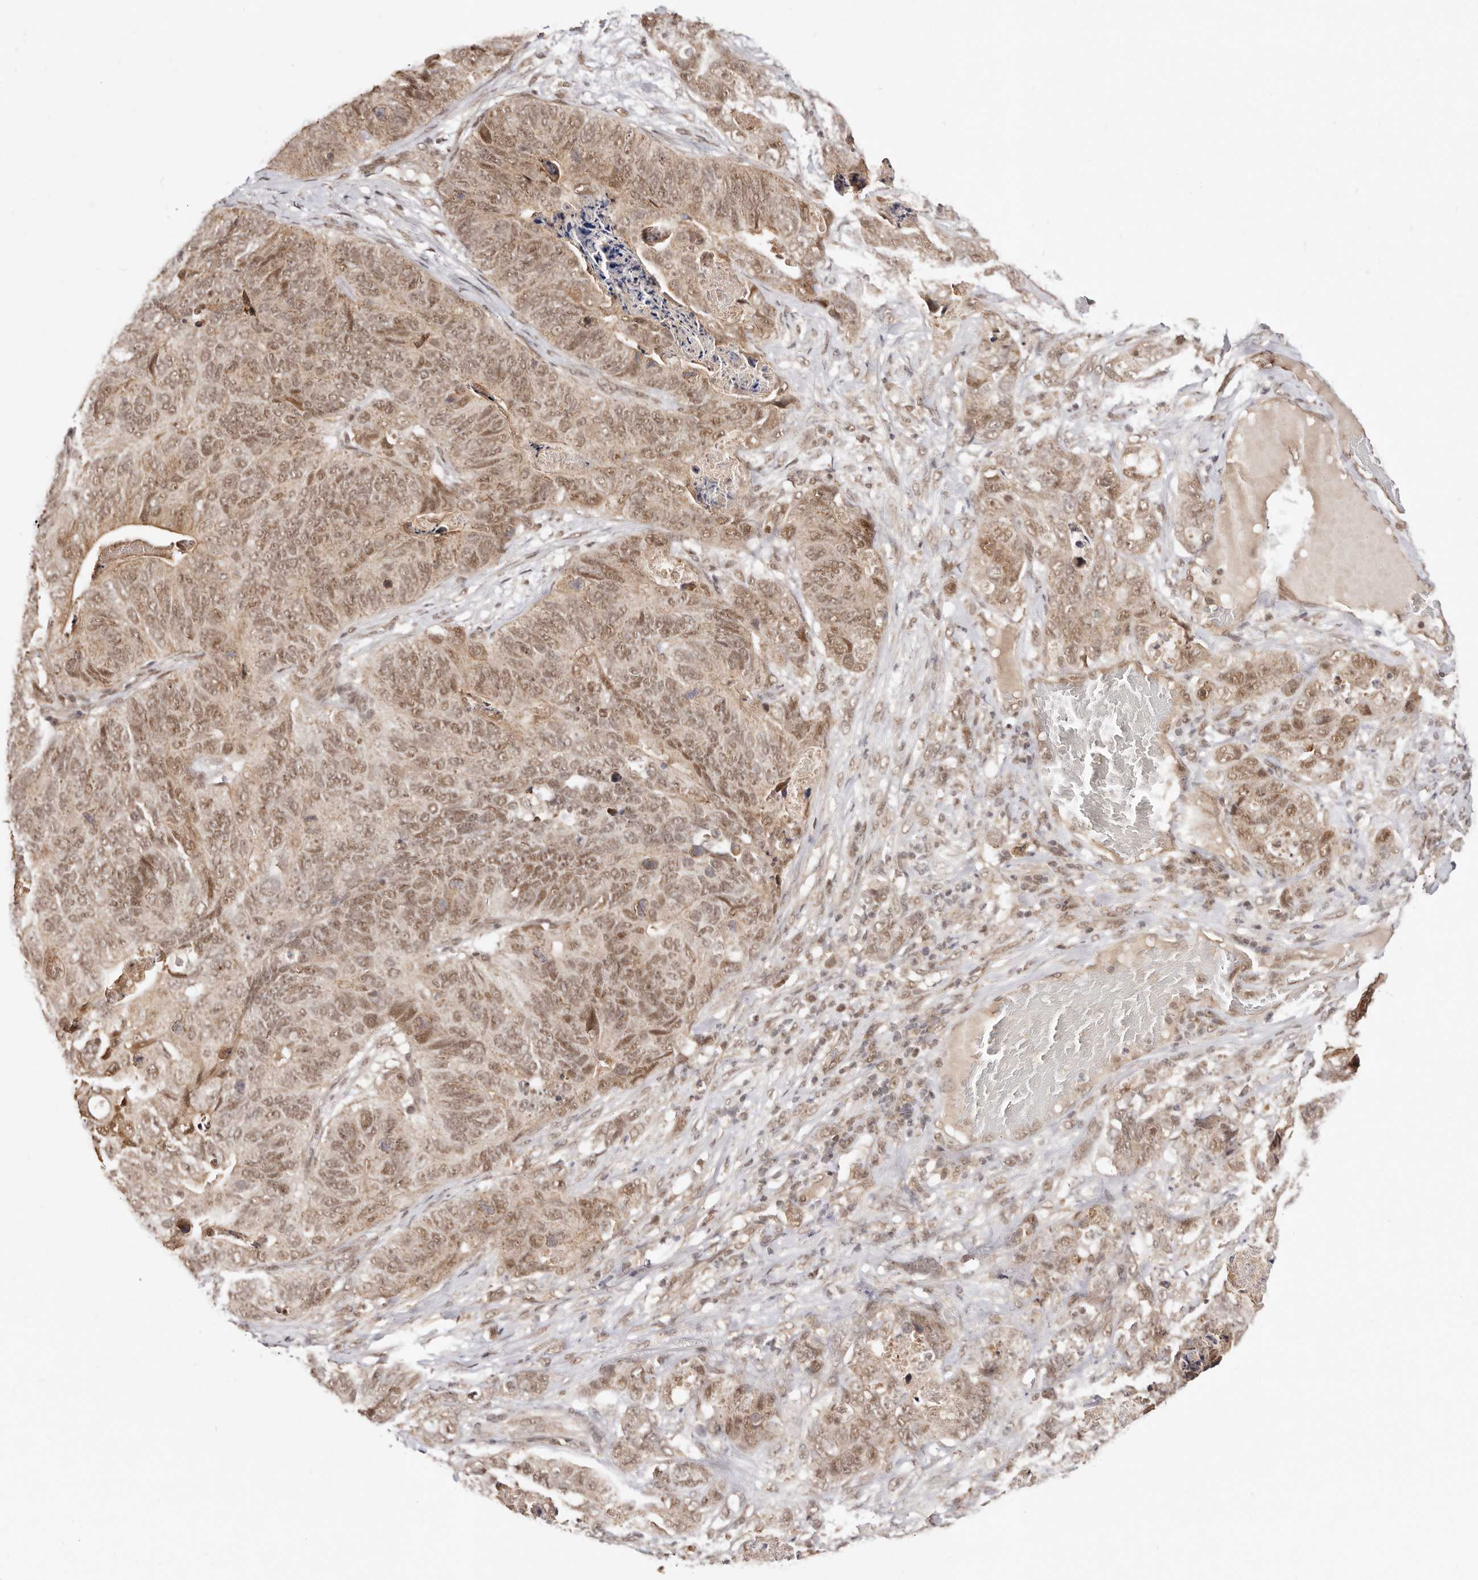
{"staining": {"intensity": "moderate", "quantity": ">75%", "location": "cytoplasmic/membranous,nuclear"}, "tissue": "stomach cancer", "cell_type": "Tumor cells", "image_type": "cancer", "snomed": [{"axis": "morphology", "description": "Normal tissue, NOS"}, {"axis": "morphology", "description": "Adenocarcinoma, NOS"}, {"axis": "topography", "description": "Stomach"}], "caption": "A photomicrograph showing moderate cytoplasmic/membranous and nuclear staining in approximately >75% of tumor cells in adenocarcinoma (stomach), as visualized by brown immunohistochemical staining.", "gene": "MED8", "patient": {"sex": "female", "age": 89}}